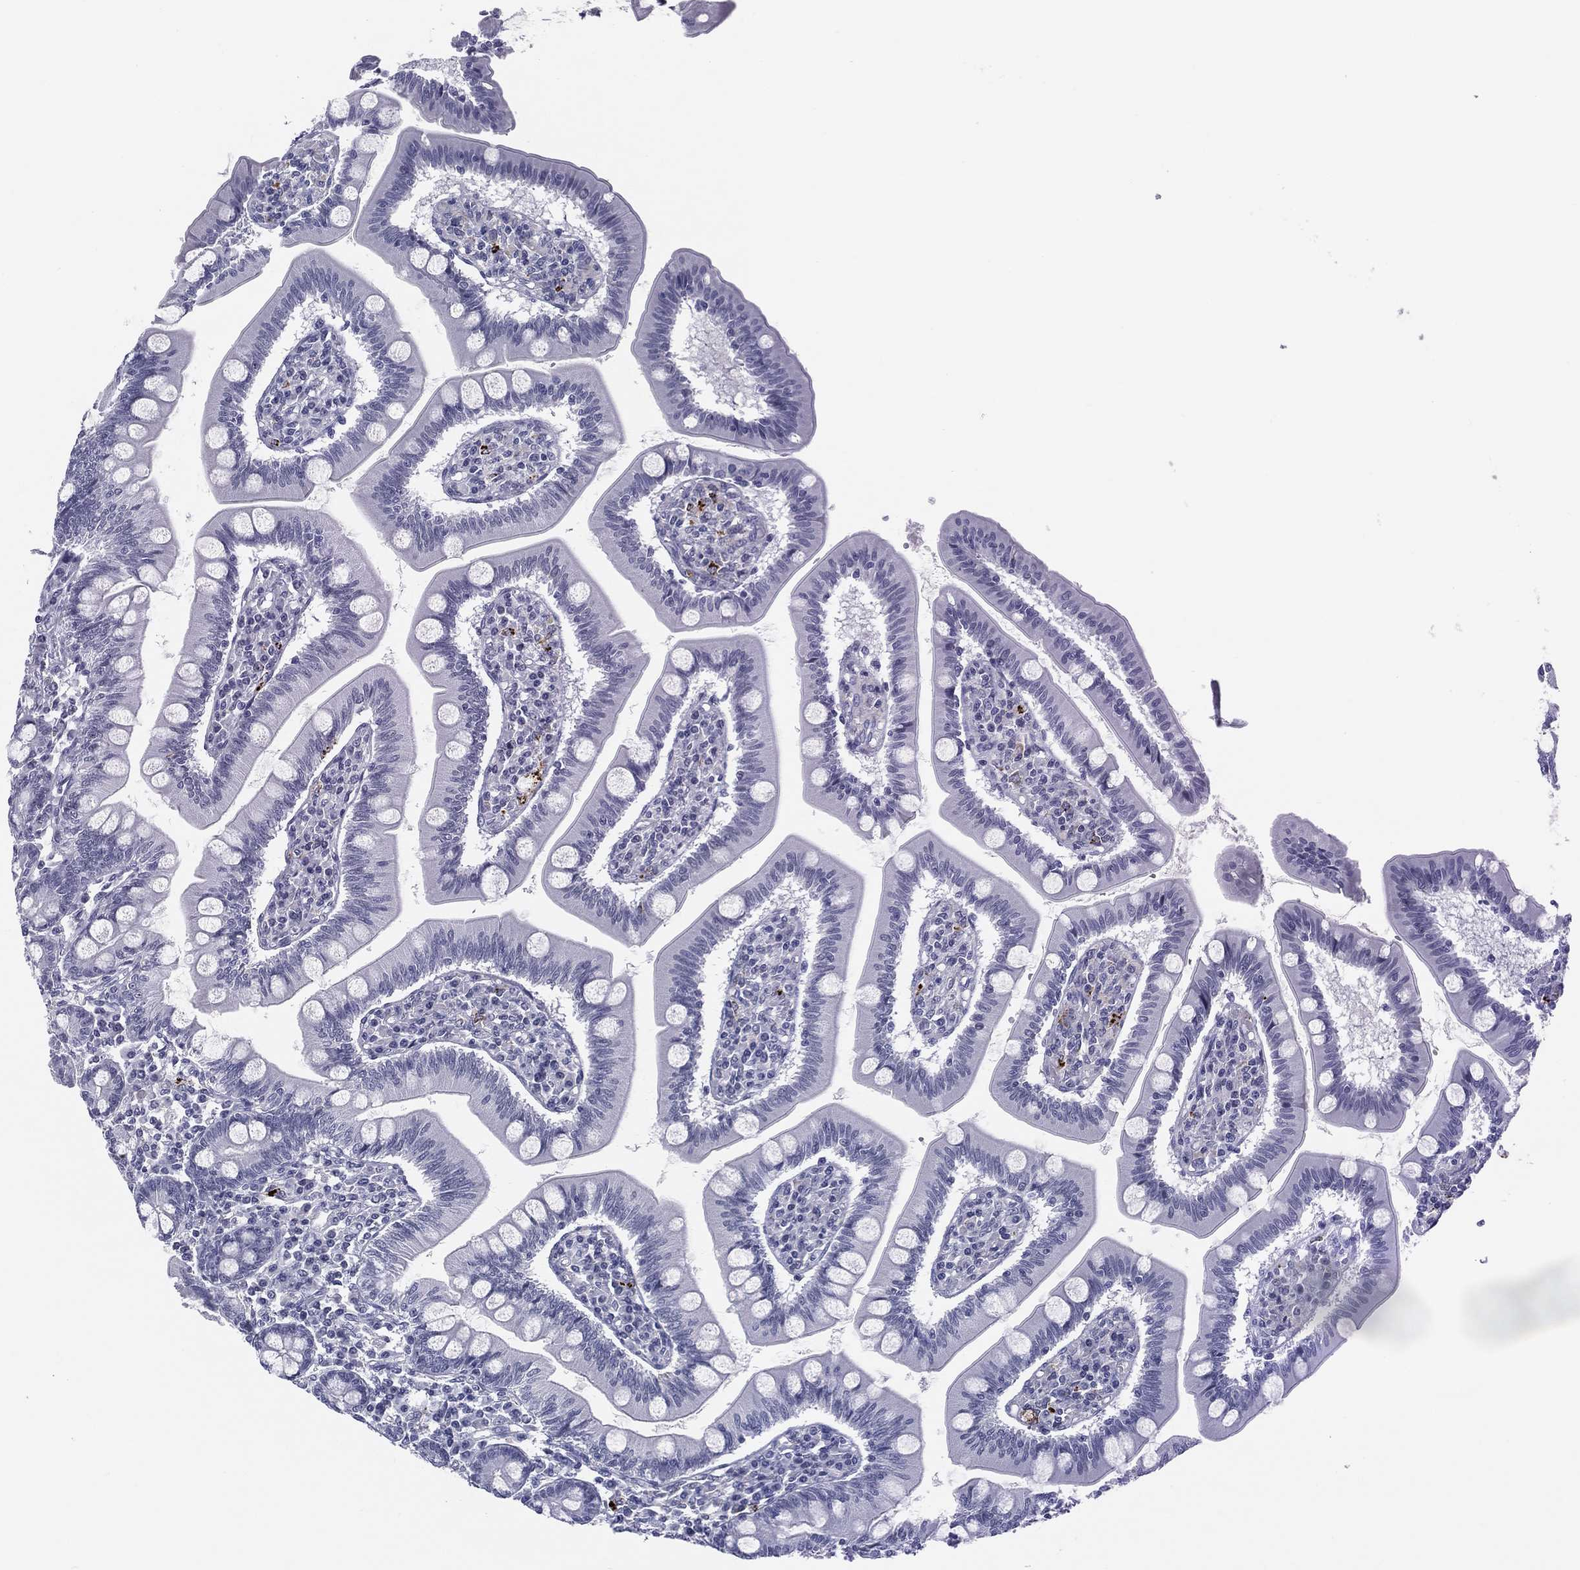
{"staining": {"intensity": "negative", "quantity": "none", "location": "none"}, "tissue": "small intestine", "cell_type": "Glandular cells", "image_type": "normal", "snomed": [{"axis": "morphology", "description": "Normal tissue, NOS"}, {"axis": "topography", "description": "Small intestine"}], "caption": "This histopathology image is of normal small intestine stained with immunohistochemistry to label a protein in brown with the nuclei are counter-stained blue. There is no staining in glandular cells. (DAB immunohistochemistry (IHC) with hematoxylin counter stain).", "gene": "HLA", "patient": {"sex": "male", "age": 88}}